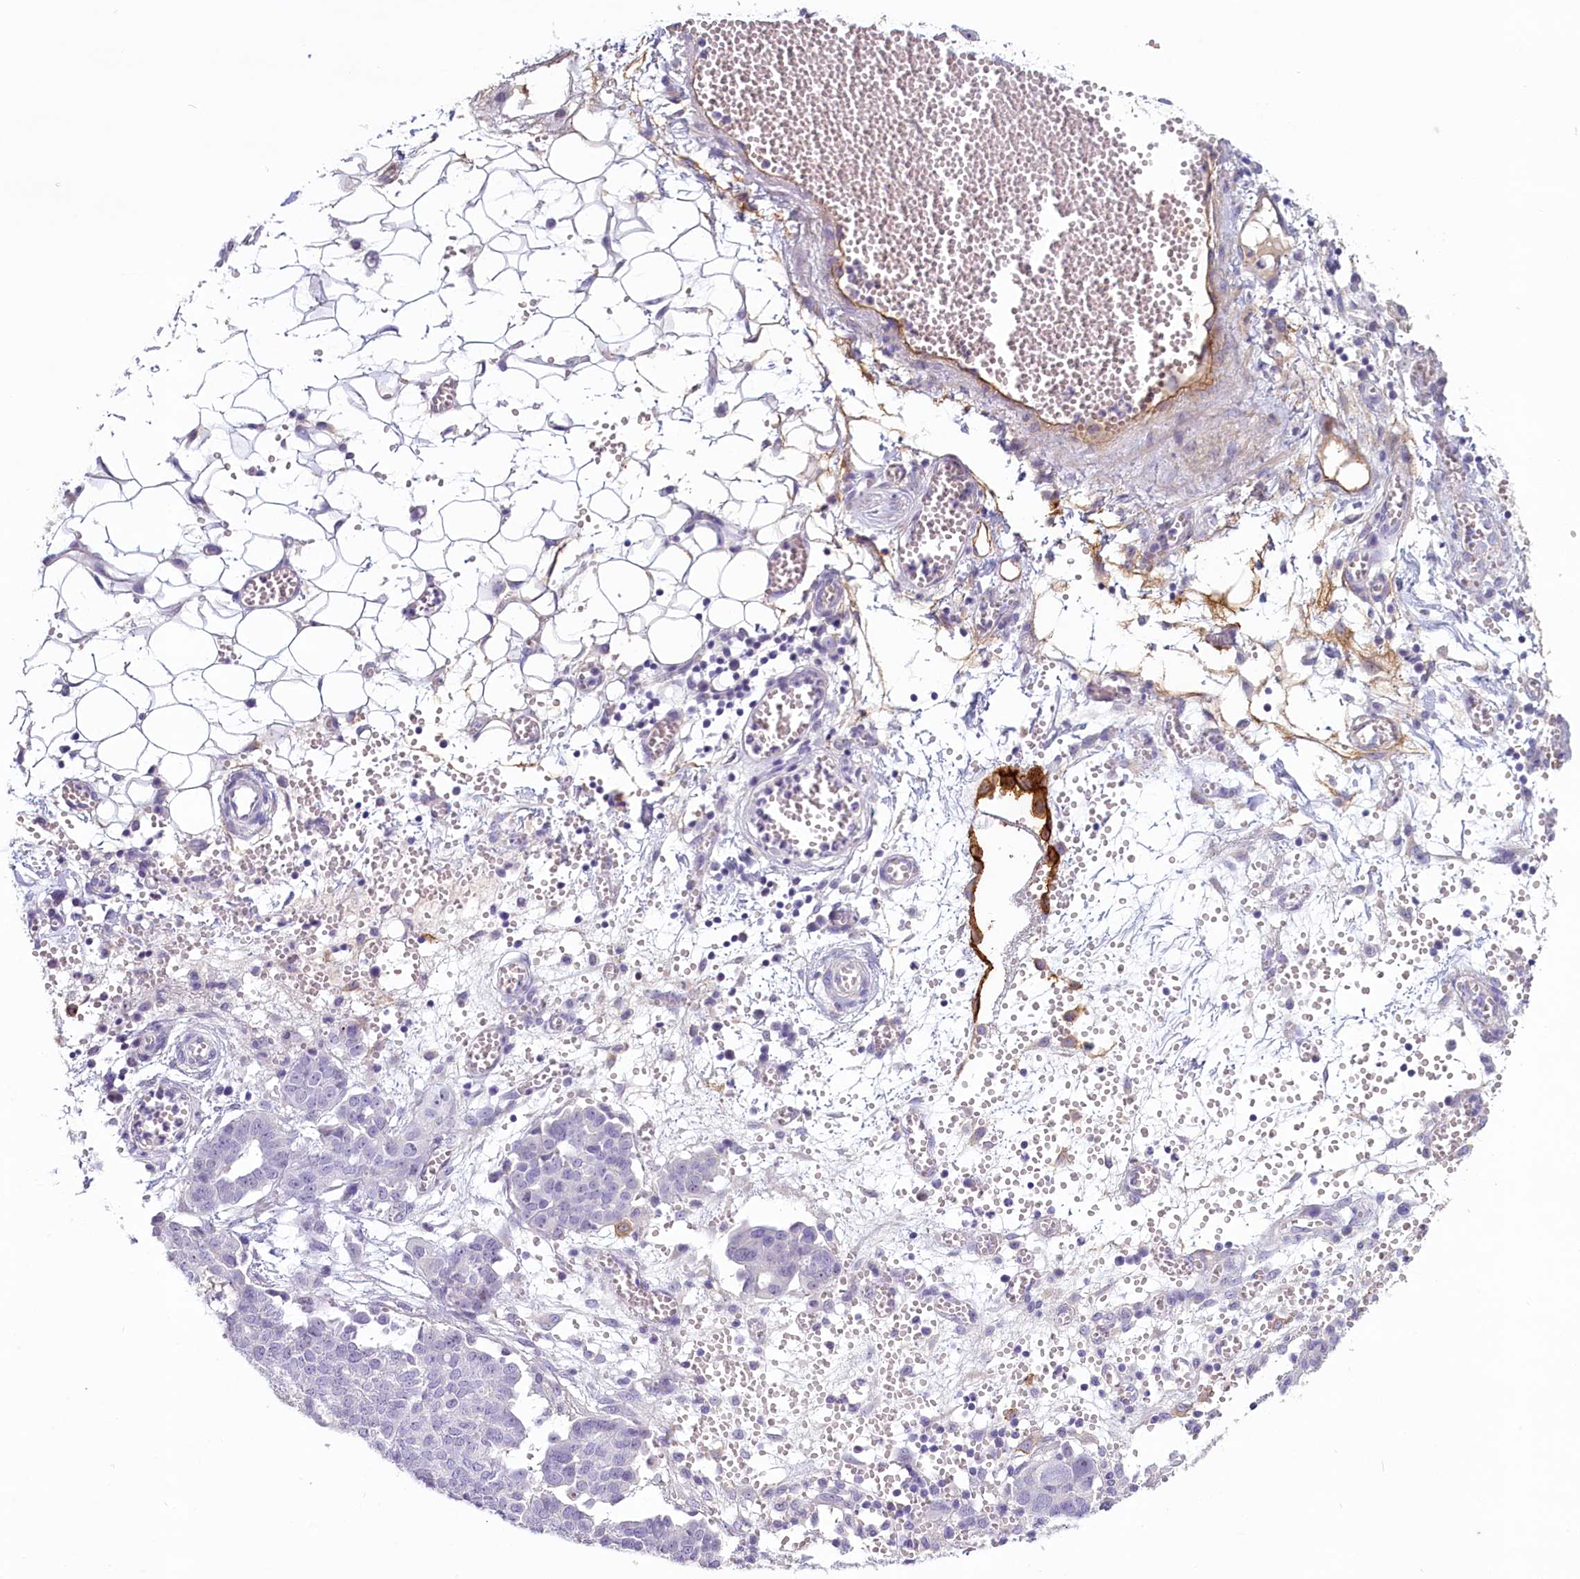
{"staining": {"intensity": "negative", "quantity": "none", "location": "none"}, "tissue": "ovarian cancer", "cell_type": "Tumor cells", "image_type": "cancer", "snomed": [{"axis": "morphology", "description": "Cystadenocarcinoma, serous, NOS"}, {"axis": "topography", "description": "Soft tissue"}, {"axis": "topography", "description": "Ovary"}], "caption": "Immunohistochemical staining of ovarian cancer displays no significant positivity in tumor cells.", "gene": "PROCR", "patient": {"sex": "female", "age": 57}}